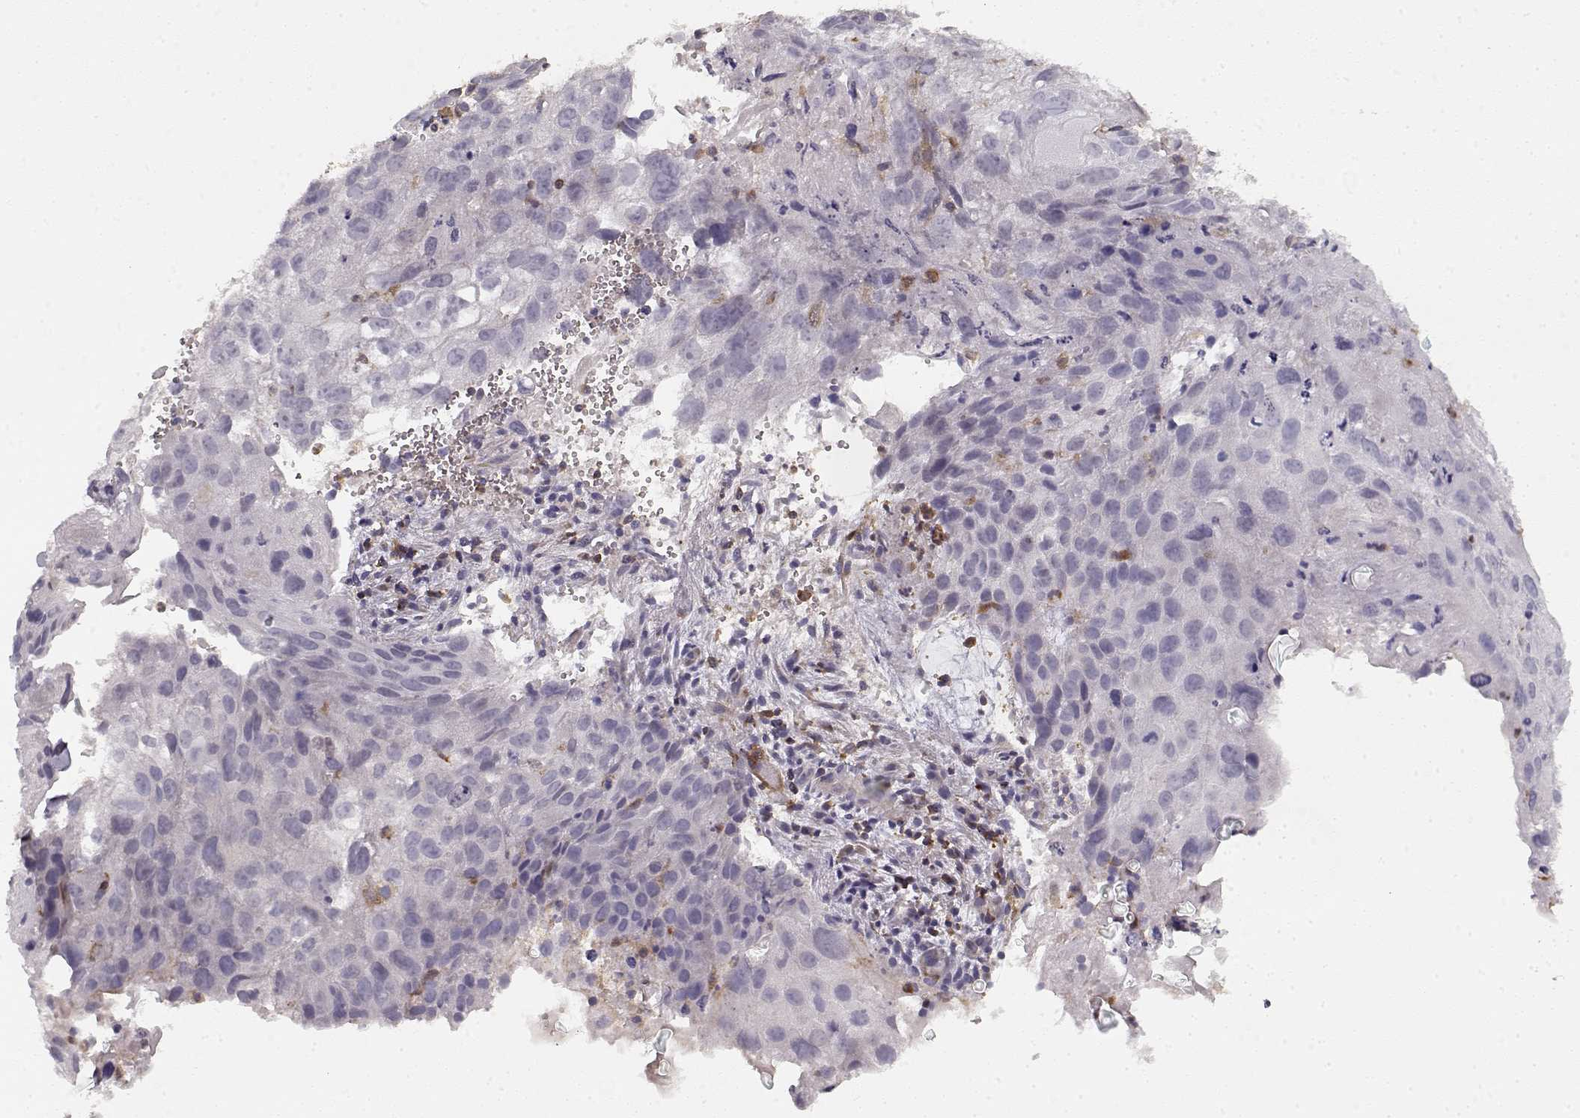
{"staining": {"intensity": "negative", "quantity": "none", "location": "none"}, "tissue": "cervical cancer", "cell_type": "Tumor cells", "image_type": "cancer", "snomed": [{"axis": "morphology", "description": "Squamous cell carcinoma, NOS"}, {"axis": "topography", "description": "Cervix"}], "caption": "Tumor cells show no significant protein staining in squamous cell carcinoma (cervical).", "gene": "VAV1", "patient": {"sex": "female", "age": 53}}